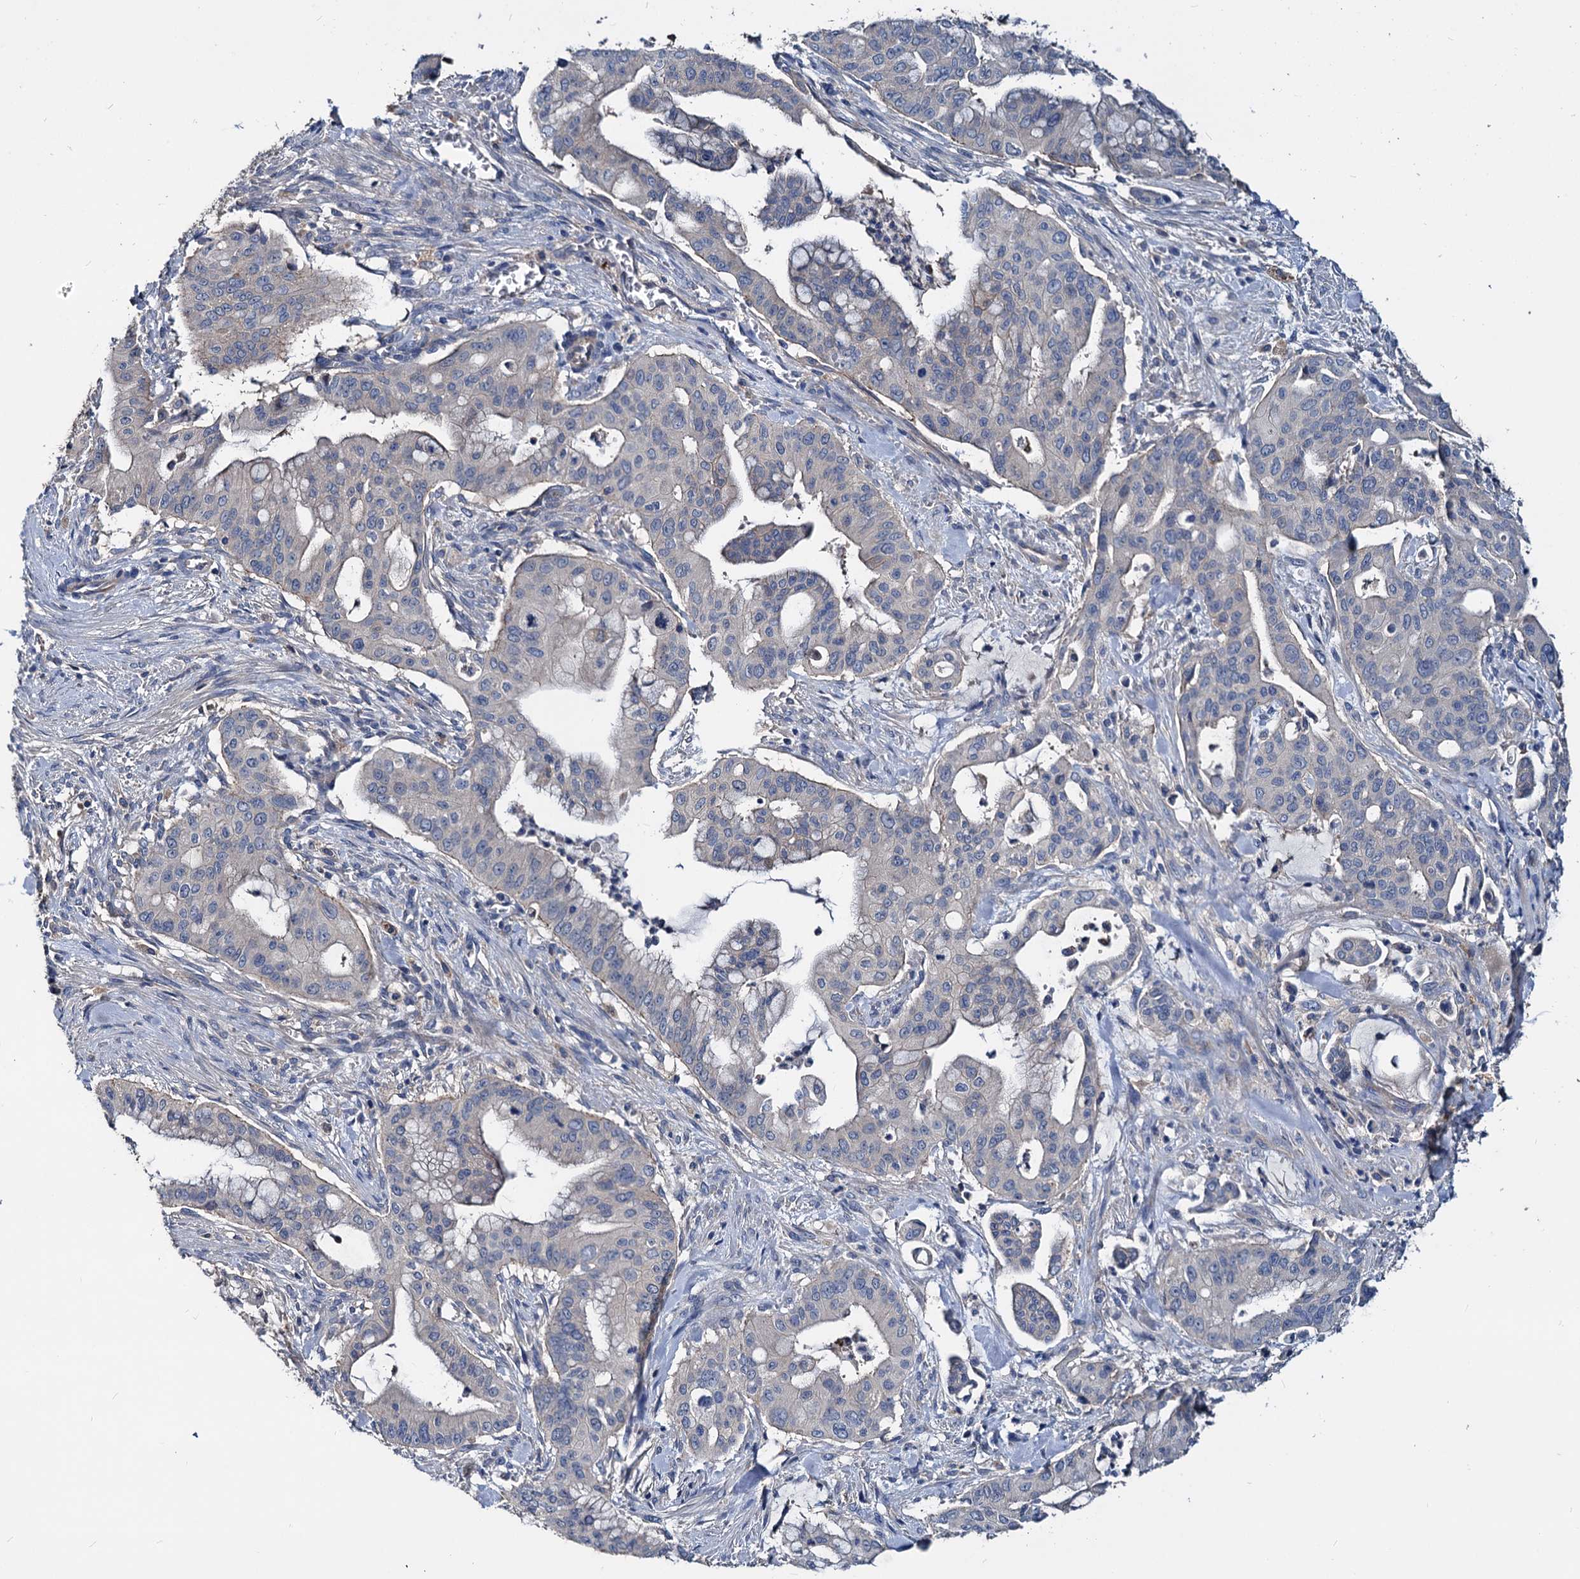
{"staining": {"intensity": "negative", "quantity": "none", "location": "none"}, "tissue": "pancreatic cancer", "cell_type": "Tumor cells", "image_type": "cancer", "snomed": [{"axis": "morphology", "description": "Adenocarcinoma, NOS"}, {"axis": "topography", "description": "Pancreas"}], "caption": "DAB immunohistochemical staining of pancreatic cancer displays no significant expression in tumor cells.", "gene": "ACY3", "patient": {"sex": "male", "age": 46}}